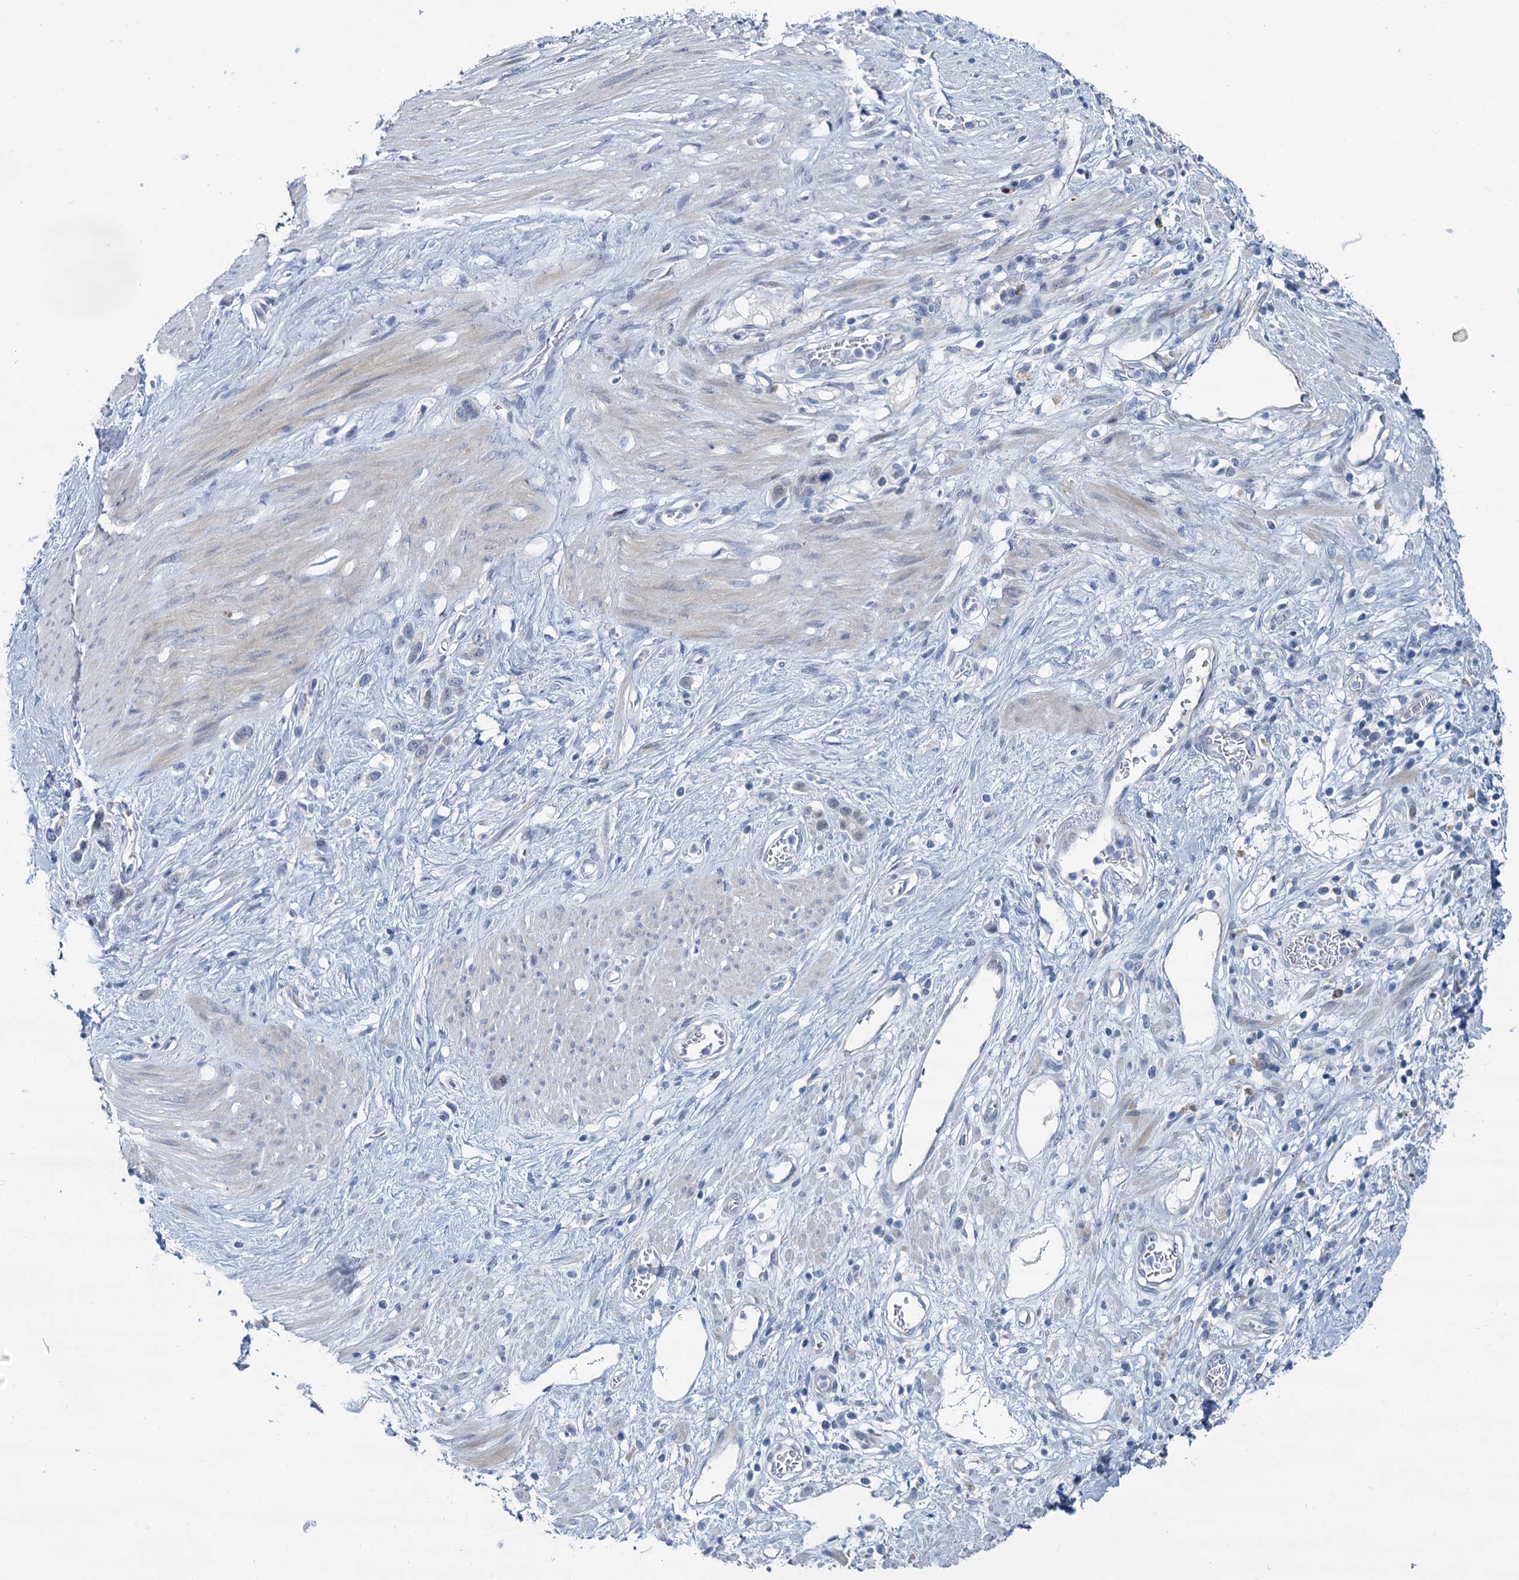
{"staining": {"intensity": "negative", "quantity": "none", "location": "none"}, "tissue": "stomach cancer", "cell_type": "Tumor cells", "image_type": "cancer", "snomed": [{"axis": "morphology", "description": "Adenocarcinoma, NOS"}, {"axis": "morphology", "description": "Adenocarcinoma, High grade"}, {"axis": "topography", "description": "Stomach, upper"}, {"axis": "topography", "description": "Stomach, lower"}], "caption": "Immunohistochemistry image of neoplastic tissue: human stomach cancer (adenocarcinoma) stained with DAB reveals no significant protein expression in tumor cells.", "gene": "ACRBP", "patient": {"sex": "female", "age": 65}}